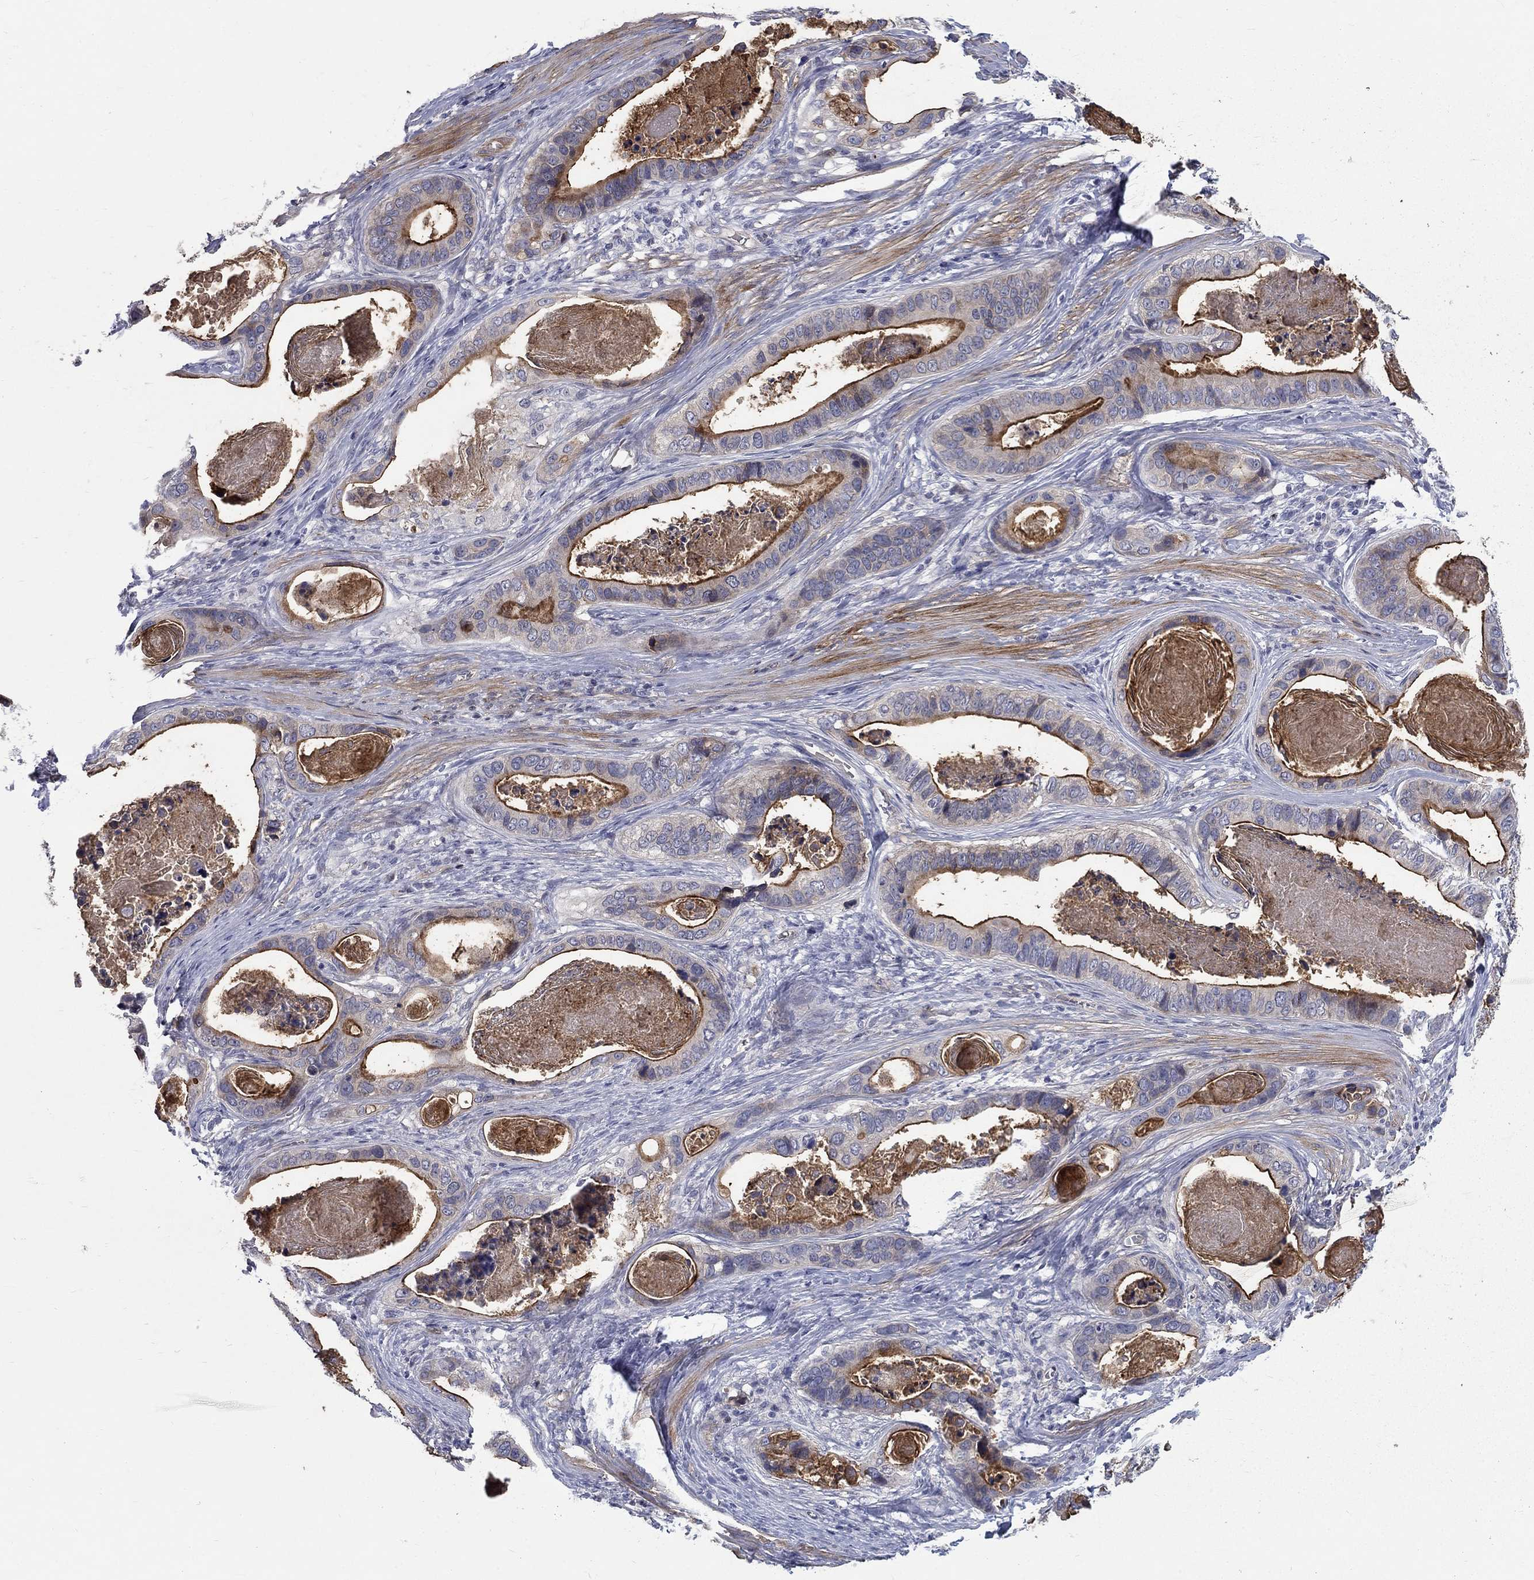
{"staining": {"intensity": "strong", "quantity": "25%-75%", "location": "cytoplasmic/membranous"}, "tissue": "stomach cancer", "cell_type": "Tumor cells", "image_type": "cancer", "snomed": [{"axis": "morphology", "description": "Adenocarcinoma, NOS"}, {"axis": "topography", "description": "Stomach"}], "caption": "High-power microscopy captured an immunohistochemistry micrograph of adenocarcinoma (stomach), revealing strong cytoplasmic/membranous expression in approximately 25%-75% of tumor cells.", "gene": "SLC1A1", "patient": {"sex": "male", "age": 84}}